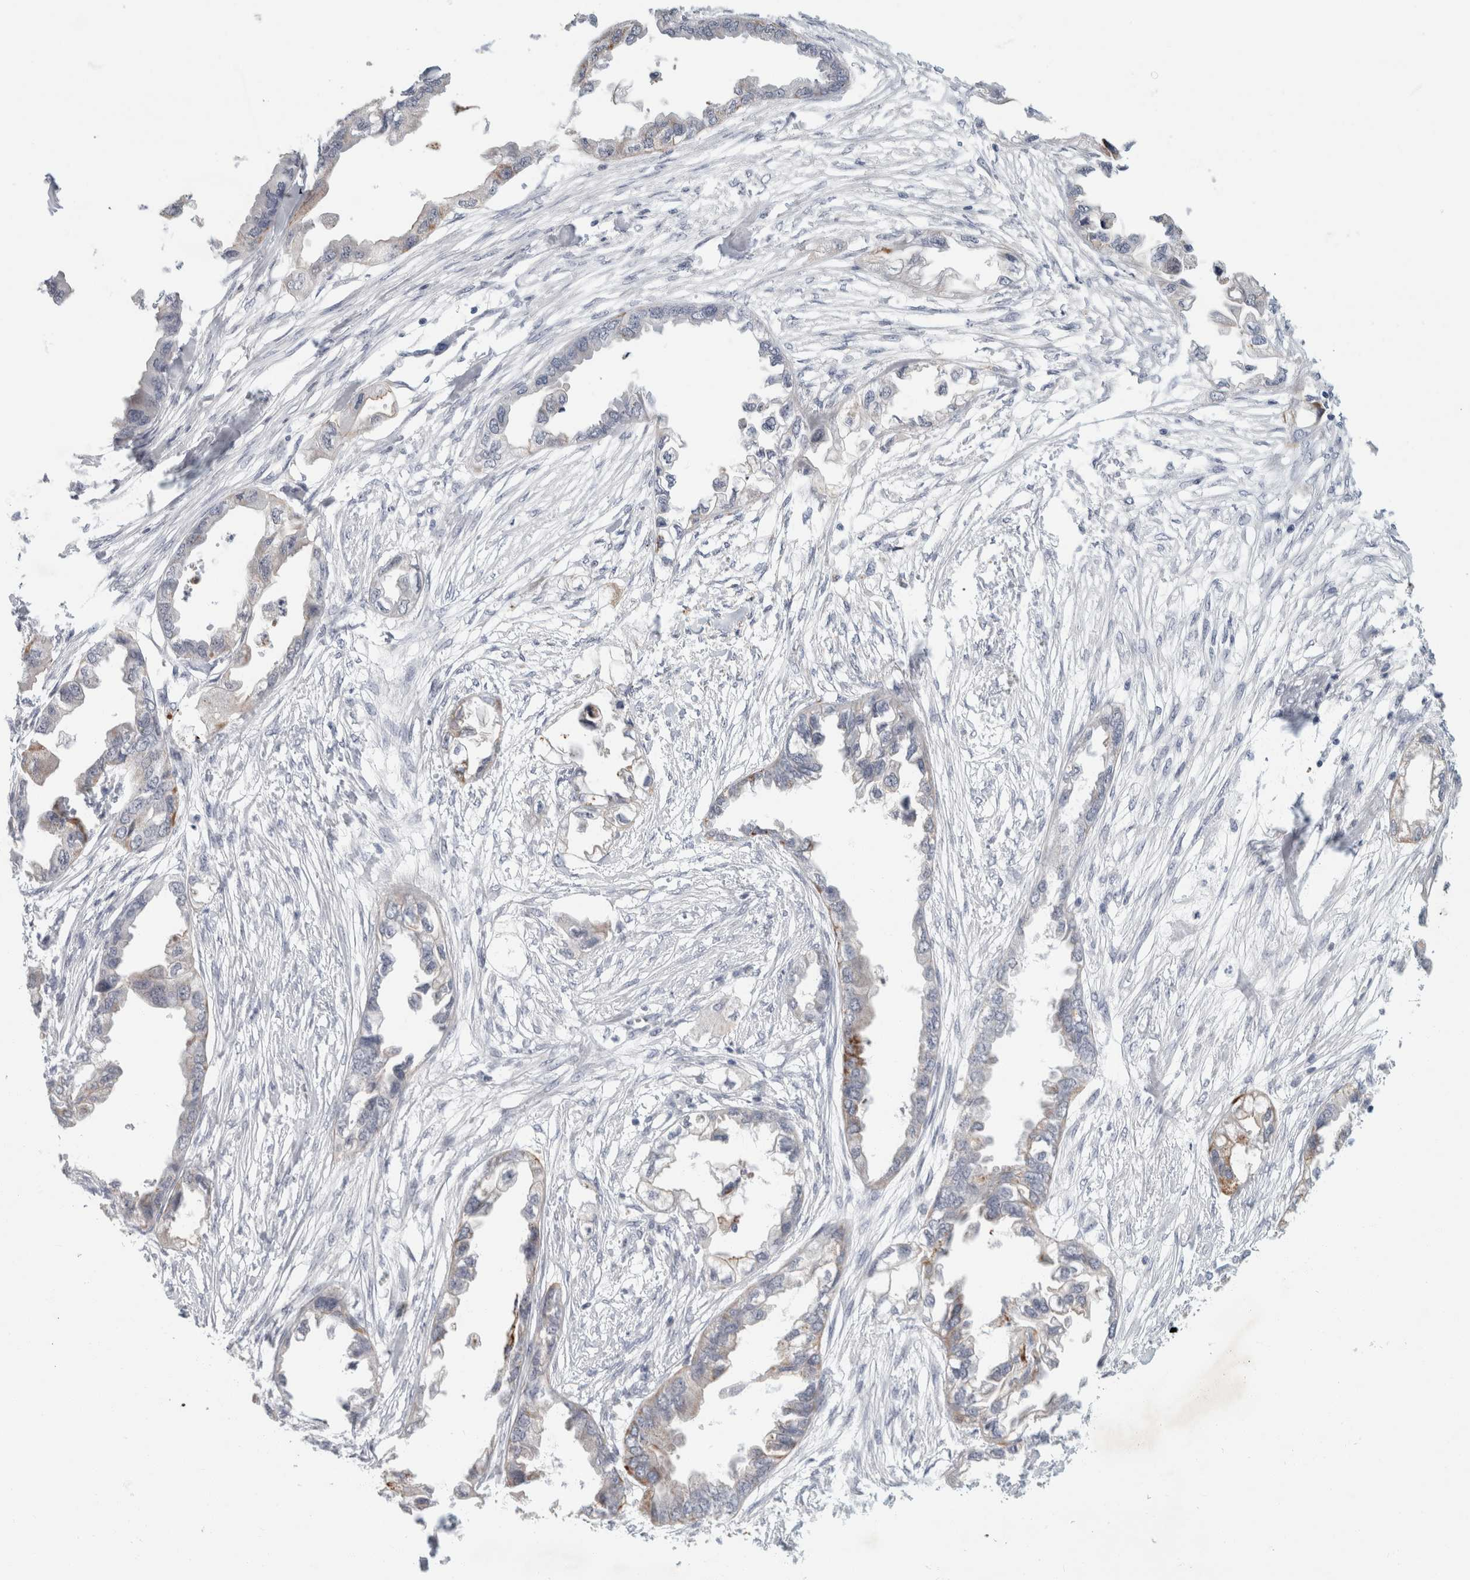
{"staining": {"intensity": "moderate", "quantity": "<25%", "location": "cytoplasmic/membranous"}, "tissue": "endometrial cancer", "cell_type": "Tumor cells", "image_type": "cancer", "snomed": [{"axis": "morphology", "description": "Adenocarcinoma, NOS"}, {"axis": "morphology", "description": "Adenocarcinoma, metastatic, NOS"}, {"axis": "topography", "description": "Adipose tissue"}, {"axis": "topography", "description": "Endometrium"}], "caption": "Human endometrial cancer stained with a brown dye reveals moderate cytoplasmic/membranous positive positivity in about <25% of tumor cells.", "gene": "NIPA1", "patient": {"sex": "female", "age": 67}}